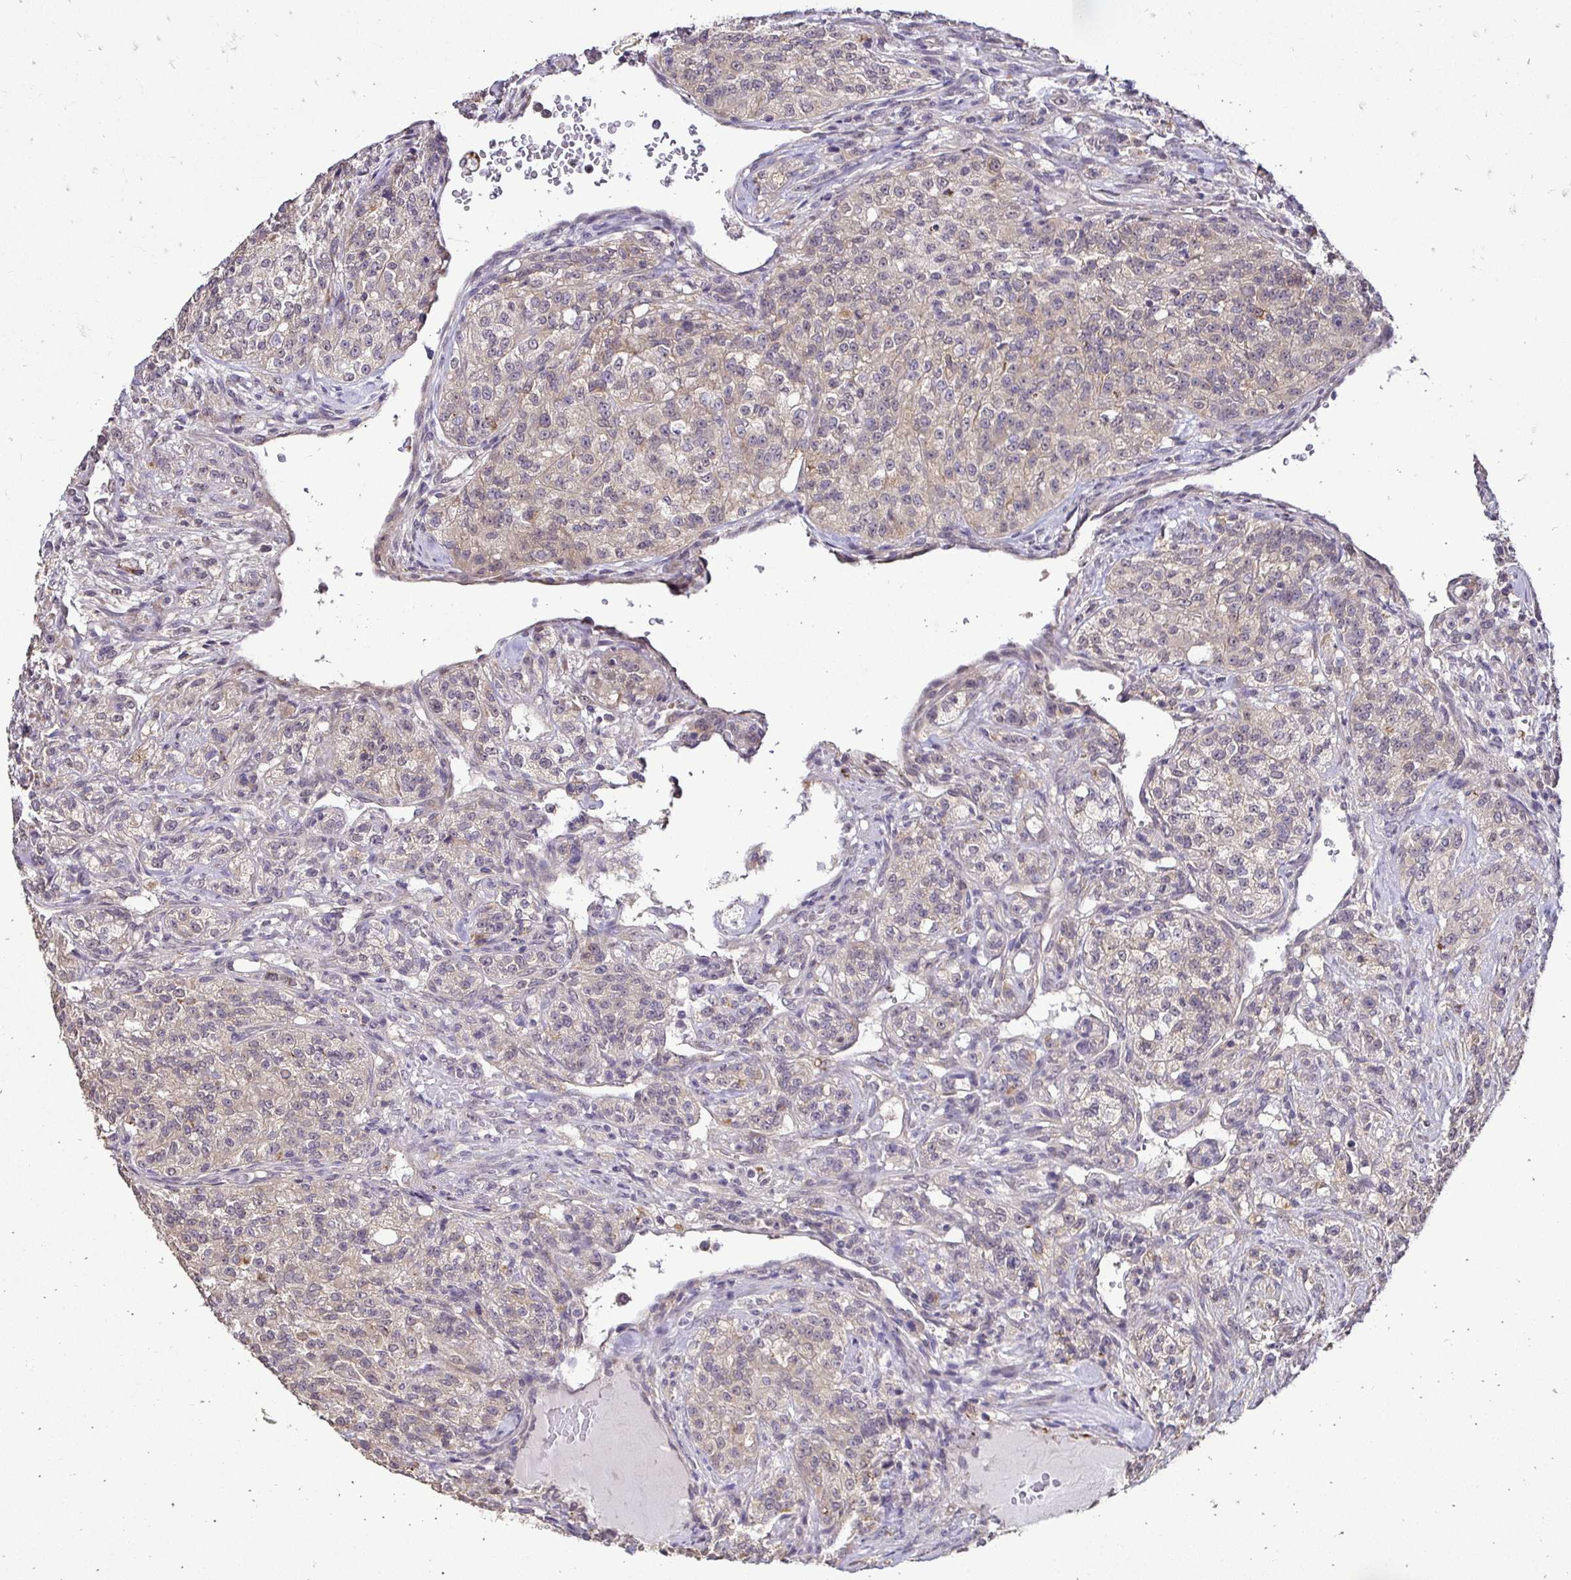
{"staining": {"intensity": "weak", "quantity": ">75%", "location": "cytoplasmic/membranous"}, "tissue": "renal cancer", "cell_type": "Tumor cells", "image_type": "cancer", "snomed": [{"axis": "morphology", "description": "Adenocarcinoma, NOS"}, {"axis": "topography", "description": "Kidney"}], "caption": "Protein expression analysis of human renal adenocarcinoma reveals weak cytoplasmic/membranous positivity in about >75% of tumor cells. The protein is stained brown, and the nuclei are stained in blue (DAB (3,3'-diaminobenzidine) IHC with brightfield microscopy, high magnification).", "gene": "RHEBL1", "patient": {"sex": "female", "age": 63}}